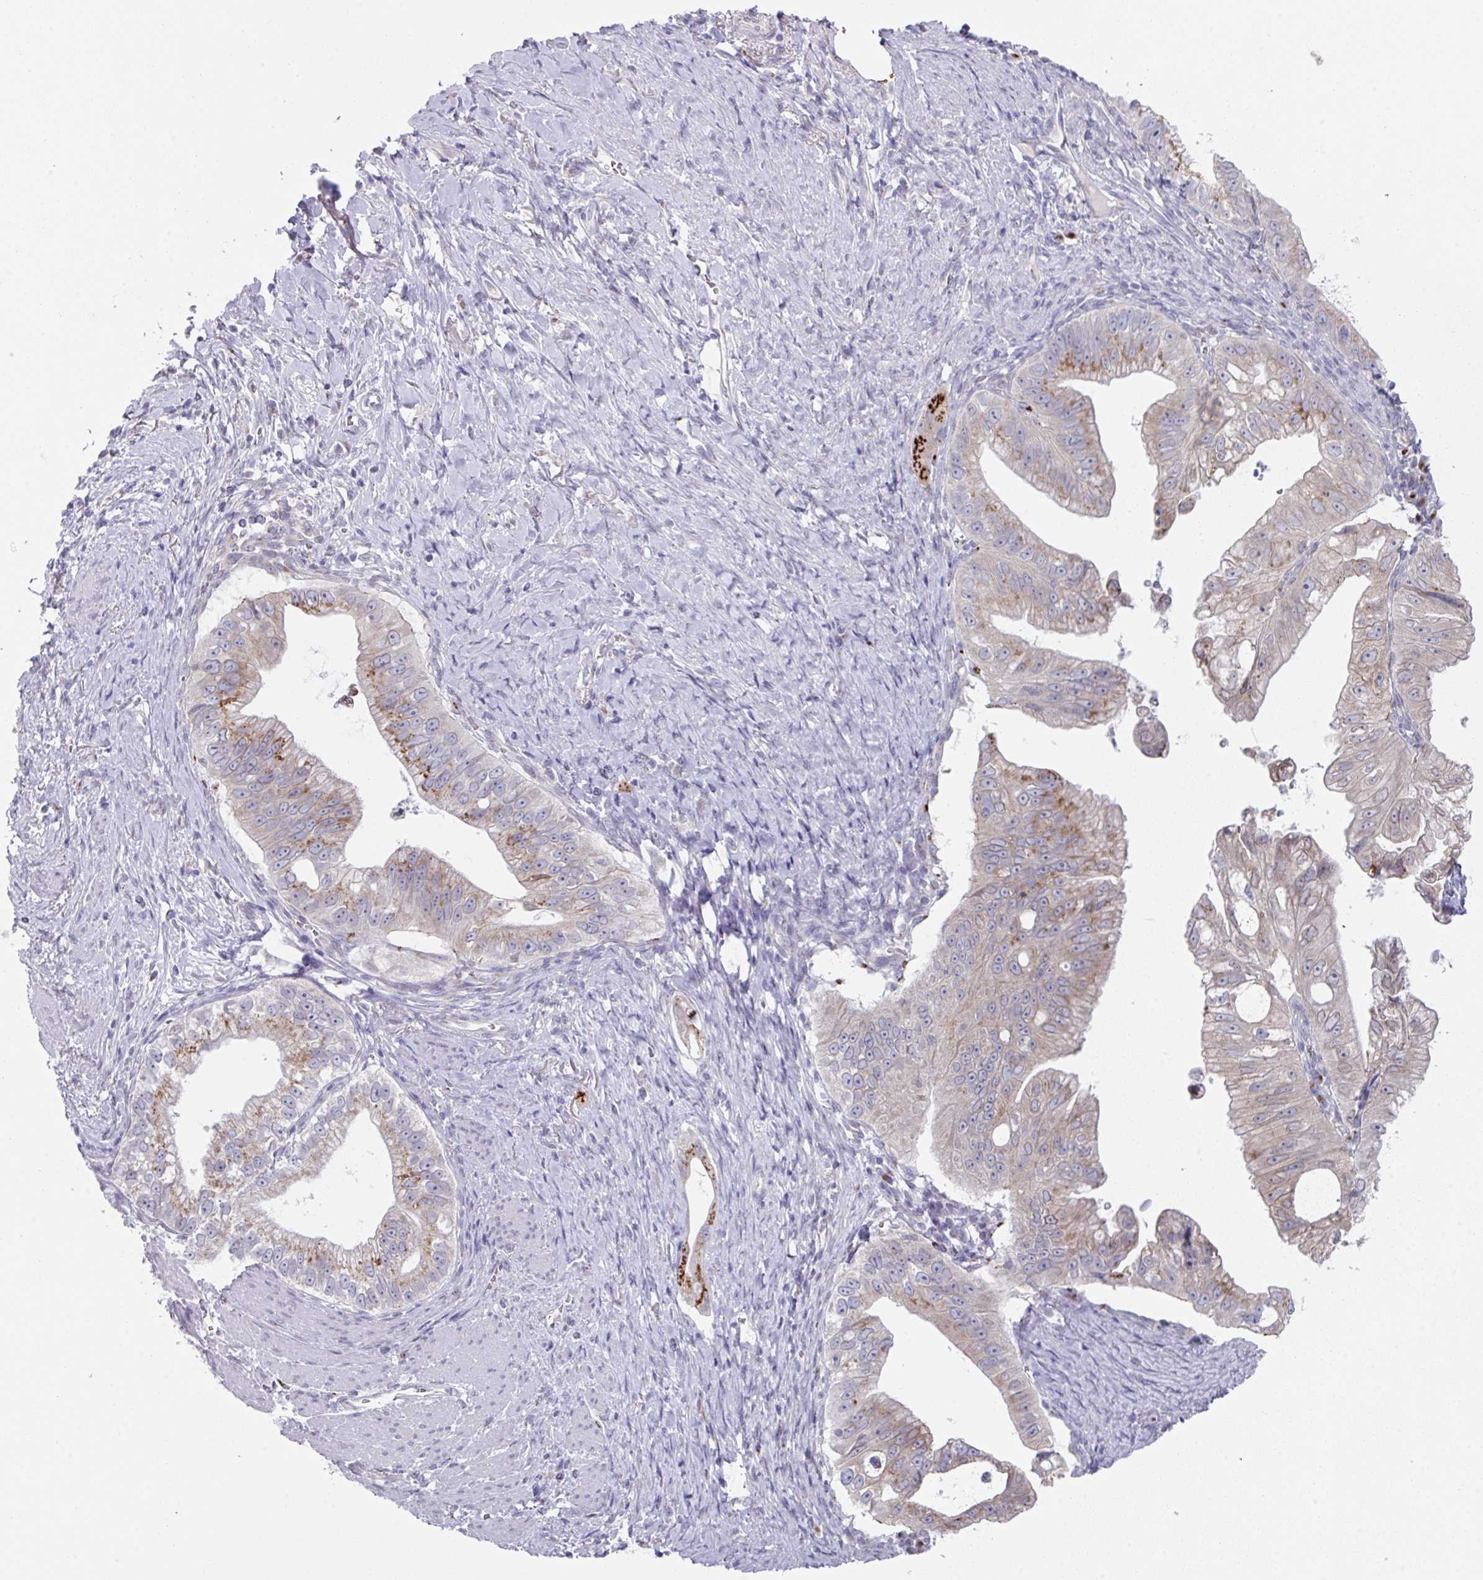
{"staining": {"intensity": "moderate", "quantity": "25%-75%", "location": "cytoplasmic/membranous"}, "tissue": "pancreatic cancer", "cell_type": "Tumor cells", "image_type": "cancer", "snomed": [{"axis": "morphology", "description": "Adenocarcinoma, NOS"}, {"axis": "topography", "description": "Pancreas"}], "caption": "Pancreatic cancer (adenocarcinoma) stained for a protein demonstrates moderate cytoplasmic/membranous positivity in tumor cells.", "gene": "VKORC1L1", "patient": {"sex": "male", "age": 70}}